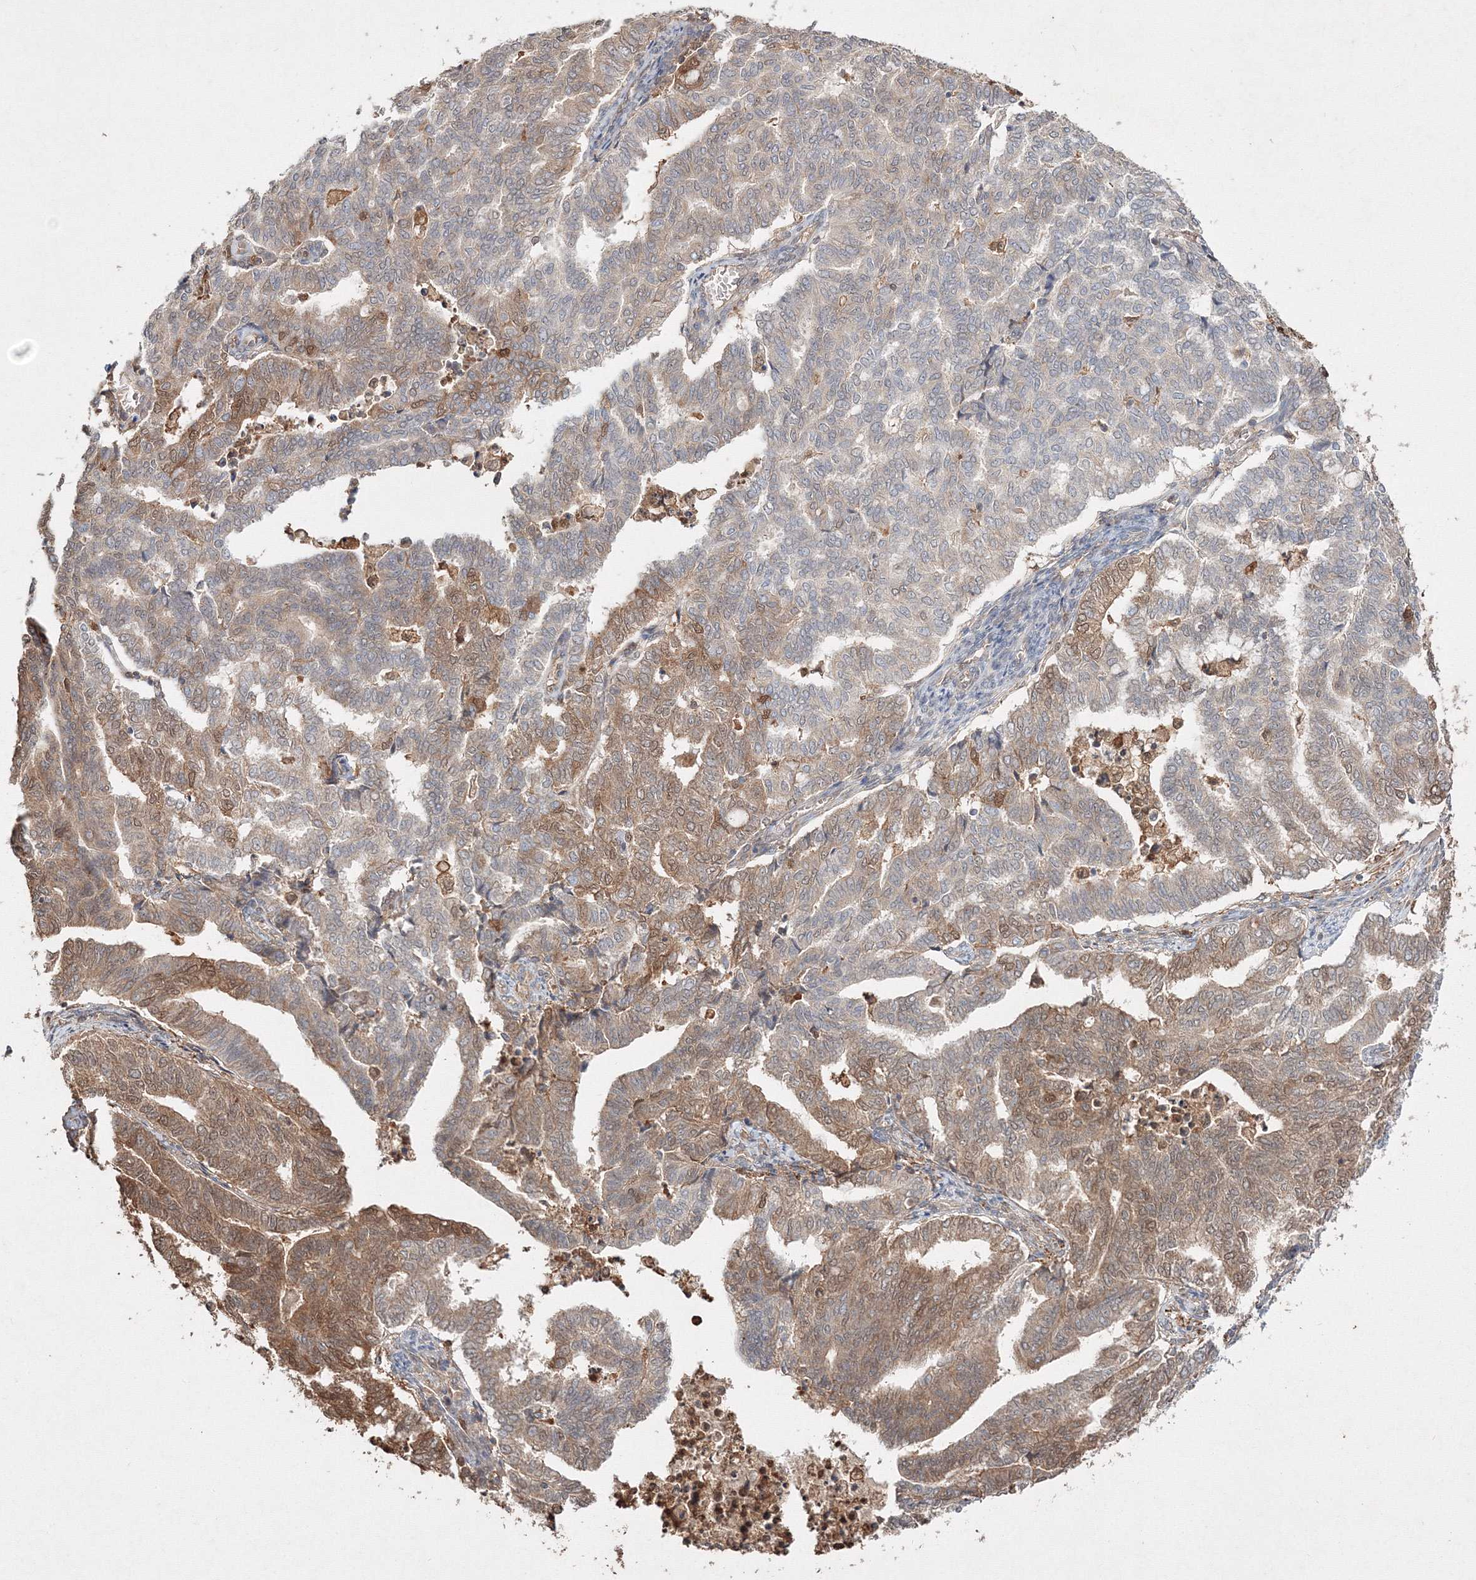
{"staining": {"intensity": "moderate", "quantity": "25%-75%", "location": "cytoplasmic/membranous,nuclear"}, "tissue": "endometrial cancer", "cell_type": "Tumor cells", "image_type": "cancer", "snomed": [{"axis": "morphology", "description": "Adenocarcinoma, NOS"}, {"axis": "topography", "description": "Endometrium"}], "caption": "DAB (3,3'-diaminobenzidine) immunohistochemical staining of endometrial cancer (adenocarcinoma) displays moderate cytoplasmic/membranous and nuclear protein expression in about 25%-75% of tumor cells.", "gene": "S100A11", "patient": {"sex": "female", "age": 79}}